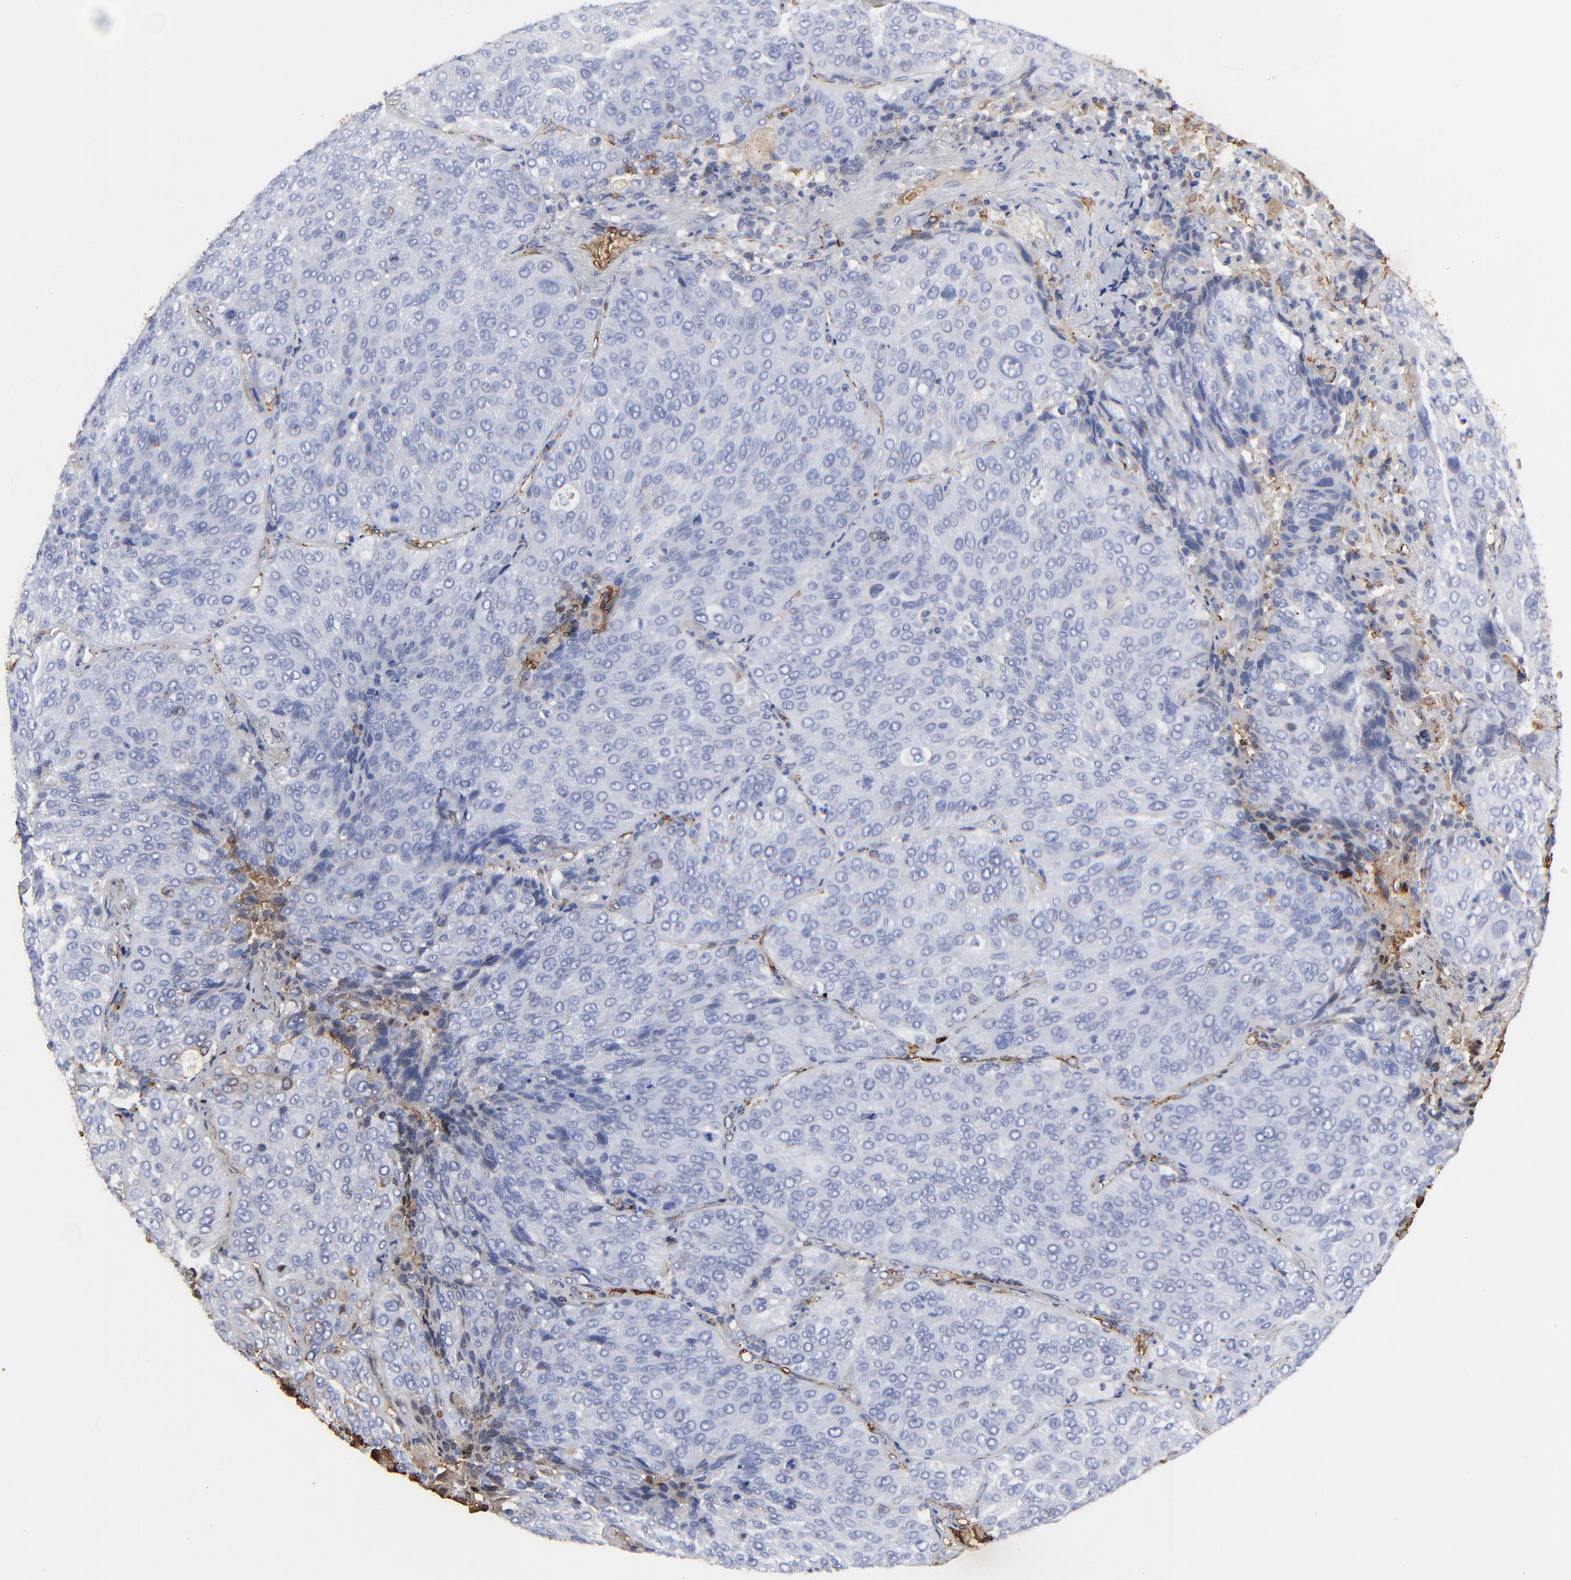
{"staining": {"intensity": "negative", "quantity": "none", "location": "none"}, "tissue": "lung cancer", "cell_type": "Tumor cells", "image_type": "cancer", "snomed": [{"axis": "morphology", "description": "Squamous cell carcinoma, NOS"}, {"axis": "topography", "description": "Lung"}], "caption": "Protein analysis of lung squamous cell carcinoma reveals no significant staining in tumor cells.", "gene": "PAG1", "patient": {"sex": "male", "age": 54}}